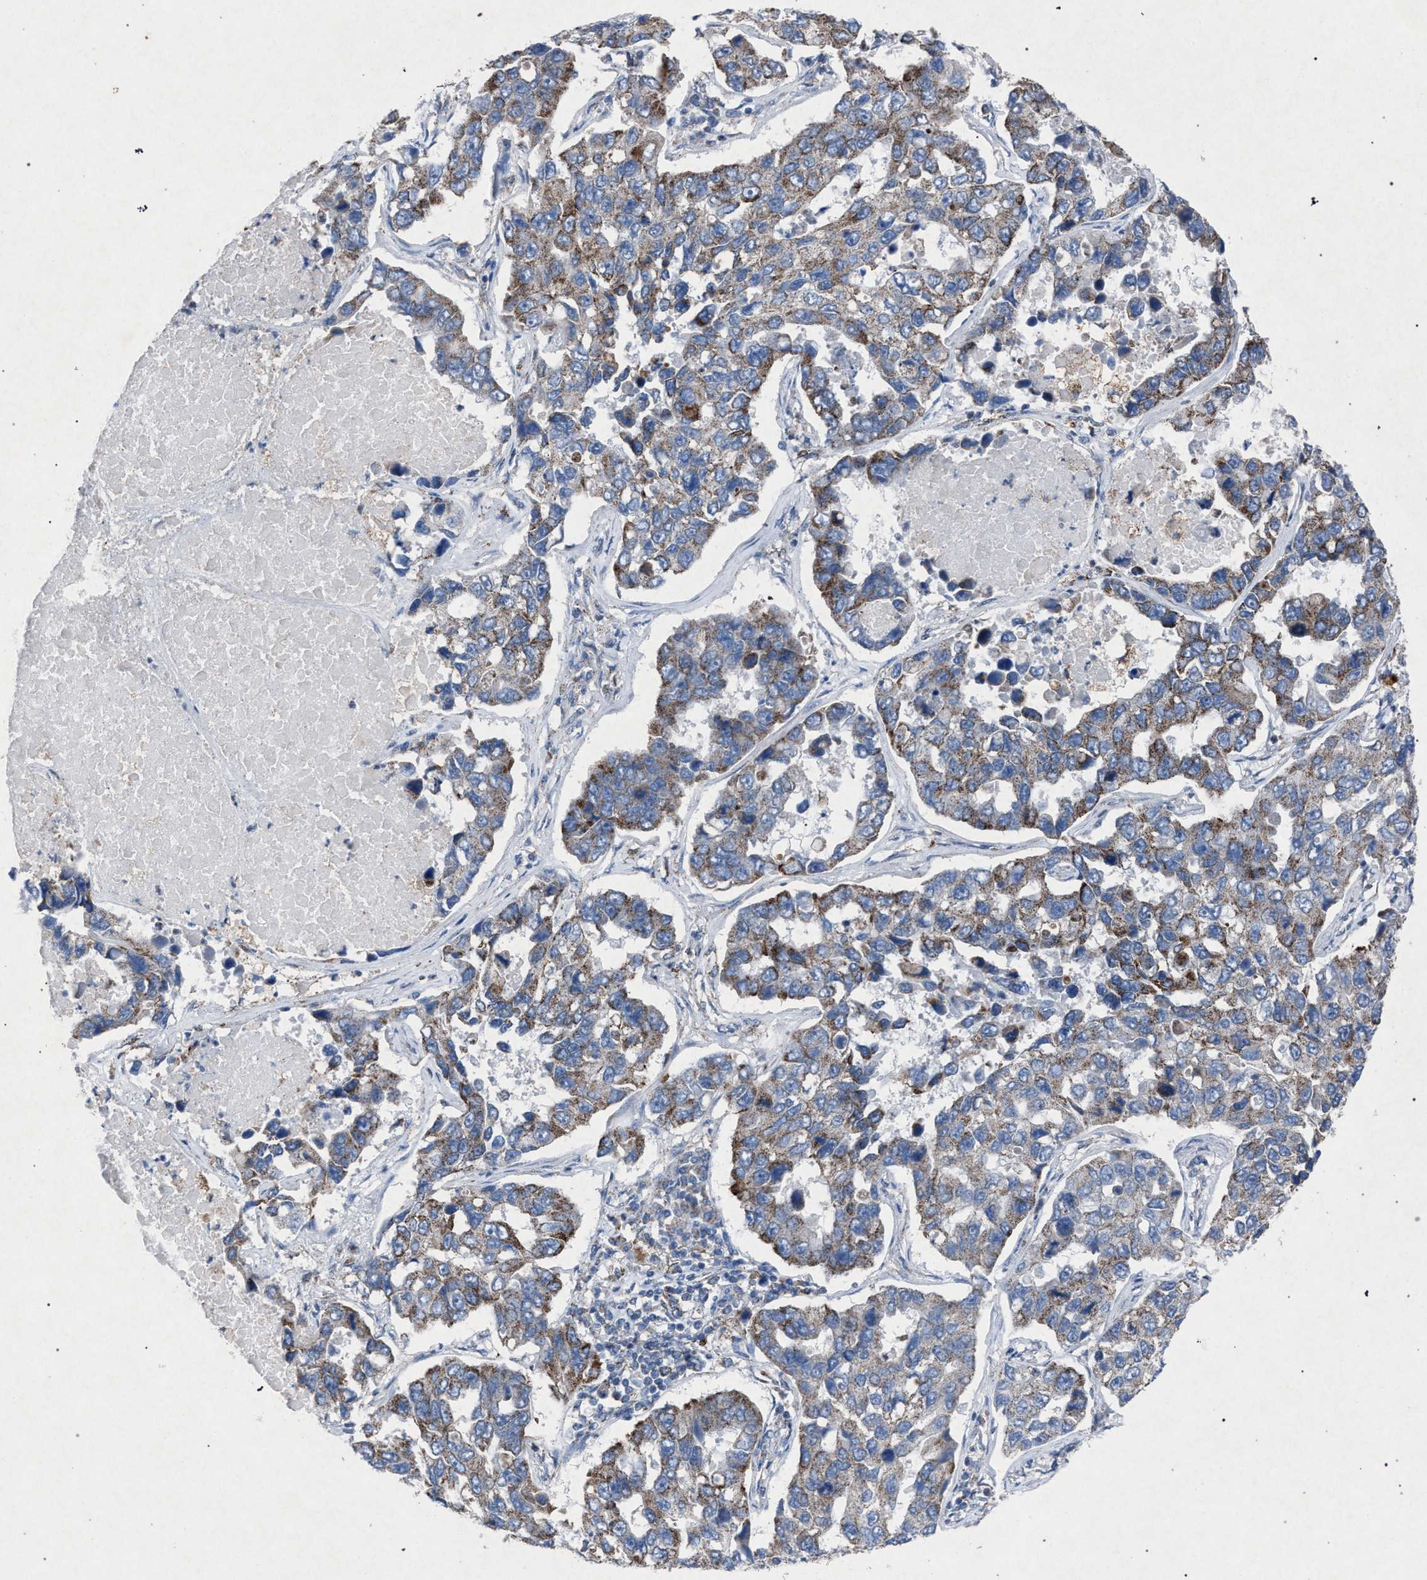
{"staining": {"intensity": "moderate", "quantity": "25%-75%", "location": "cytoplasmic/membranous"}, "tissue": "lung cancer", "cell_type": "Tumor cells", "image_type": "cancer", "snomed": [{"axis": "morphology", "description": "Adenocarcinoma, NOS"}, {"axis": "topography", "description": "Lung"}], "caption": "A histopathology image showing moderate cytoplasmic/membranous positivity in approximately 25%-75% of tumor cells in lung adenocarcinoma, as visualized by brown immunohistochemical staining.", "gene": "HSD17B4", "patient": {"sex": "male", "age": 64}}